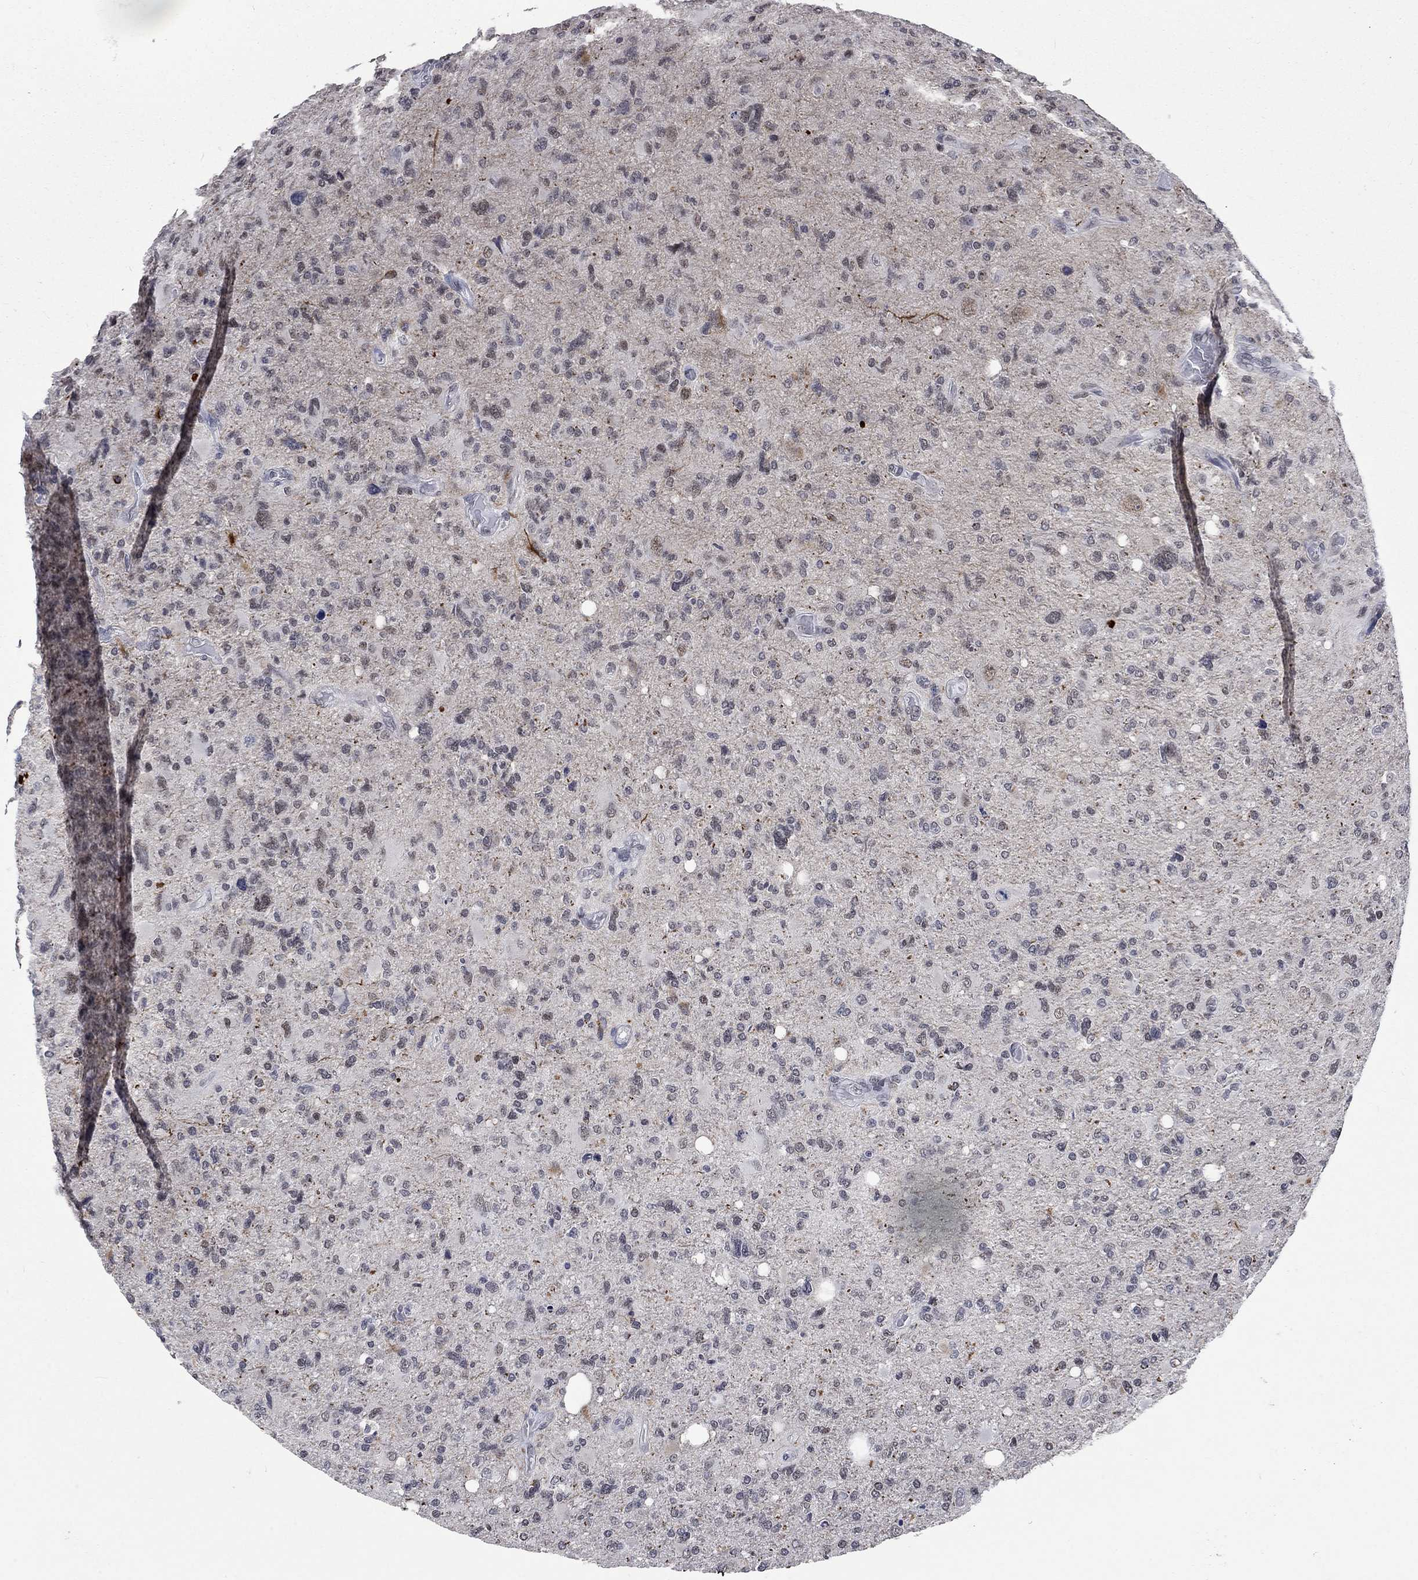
{"staining": {"intensity": "negative", "quantity": "none", "location": "none"}, "tissue": "glioma", "cell_type": "Tumor cells", "image_type": "cancer", "snomed": [{"axis": "morphology", "description": "Glioma, malignant, High grade"}, {"axis": "topography", "description": "Cerebral cortex"}], "caption": "Tumor cells show no significant protein expression in glioma.", "gene": "HCFC1", "patient": {"sex": "male", "age": 70}}